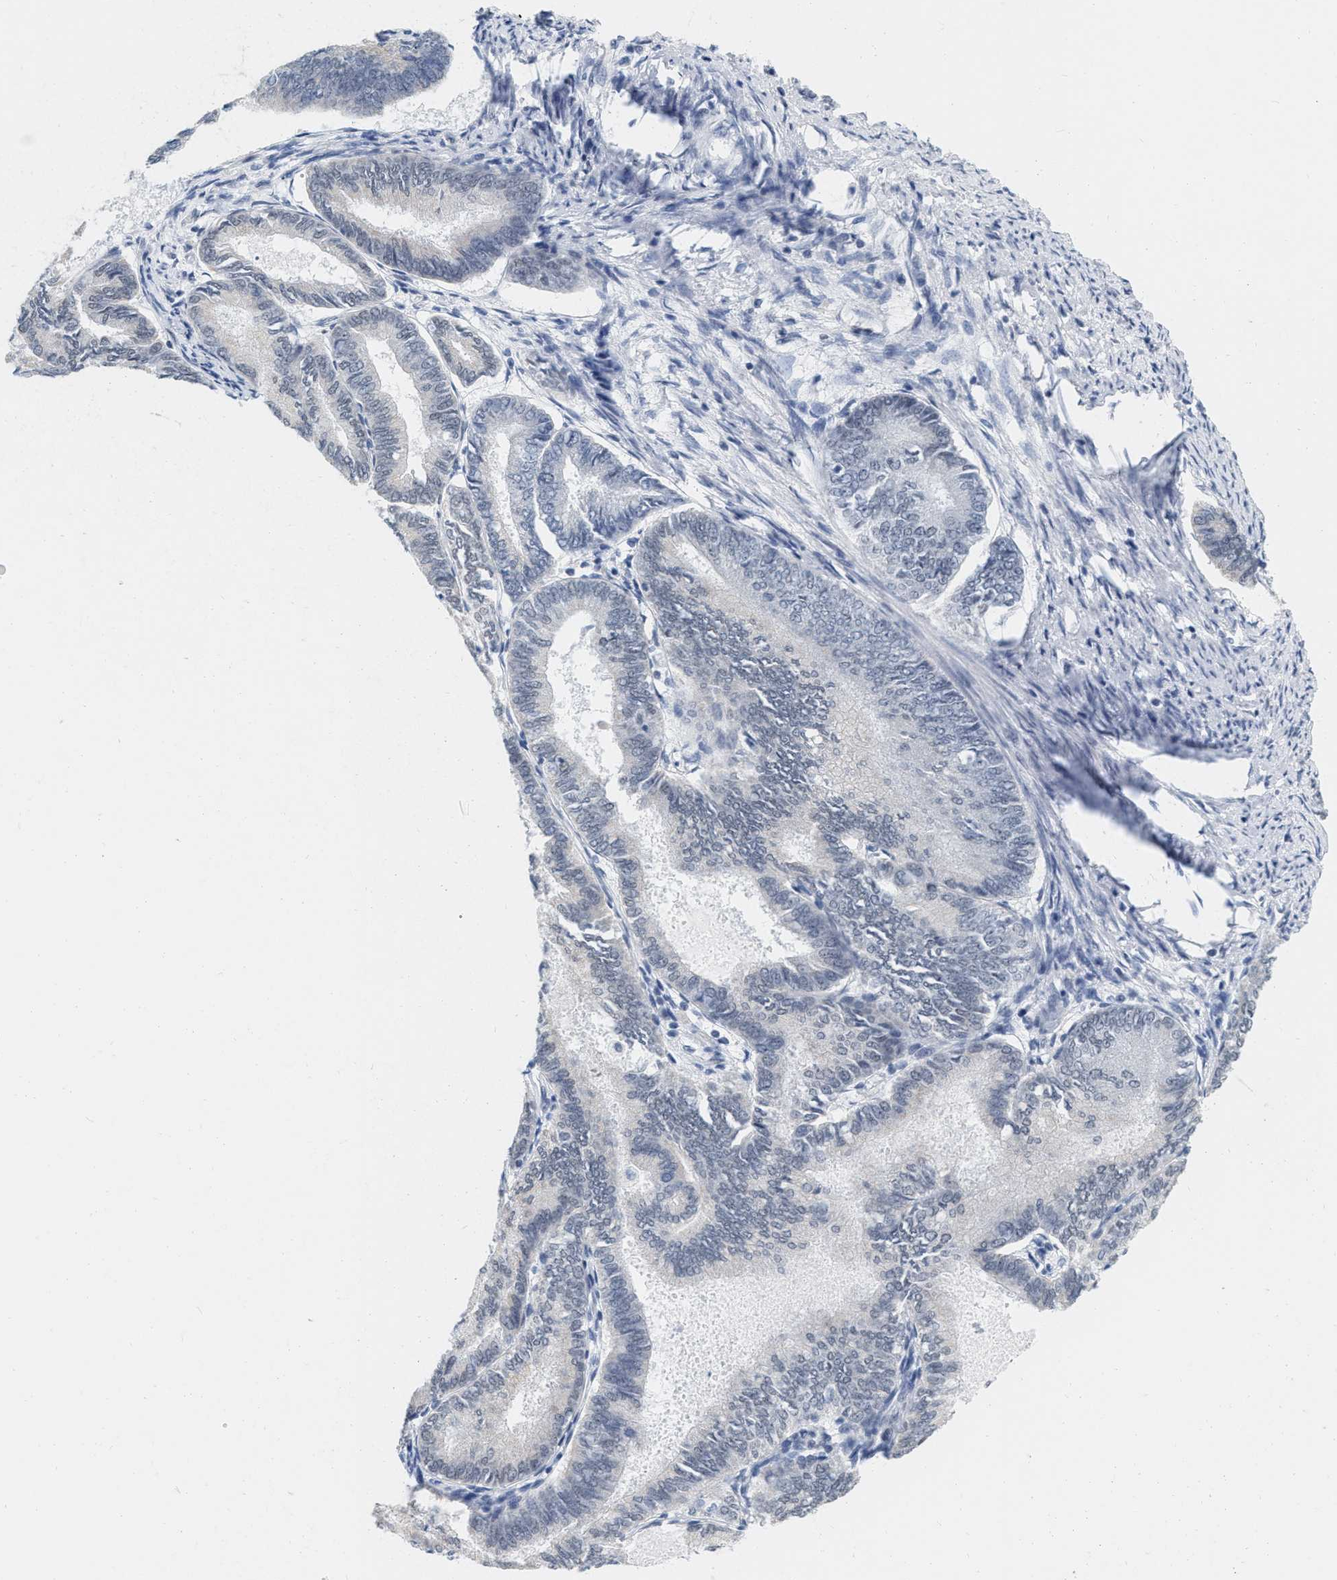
{"staining": {"intensity": "negative", "quantity": "none", "location": "none"}, "tissue": "endometrial cancer", "cell_type": "Tumor cells", "image_type": "cancer", "snomed": [{"axis": "morphology", "description": "Adenocarcinoma, NOS"}, {"axis": "topography", "description": "Endometrium"}], "caption": "Immunohistochemistry (IHC) of endometrial cancer (adenocarcinoma) shows no positivity in tumor cells. (Stains: DAB (3,3'-diaminobenzidine) IHC with hematoxylin counter stain, Microscopy: brightfield microscopy at high magnification).", "gene": "XIRP1", "patient": {"sex": "female", "age": 86}}